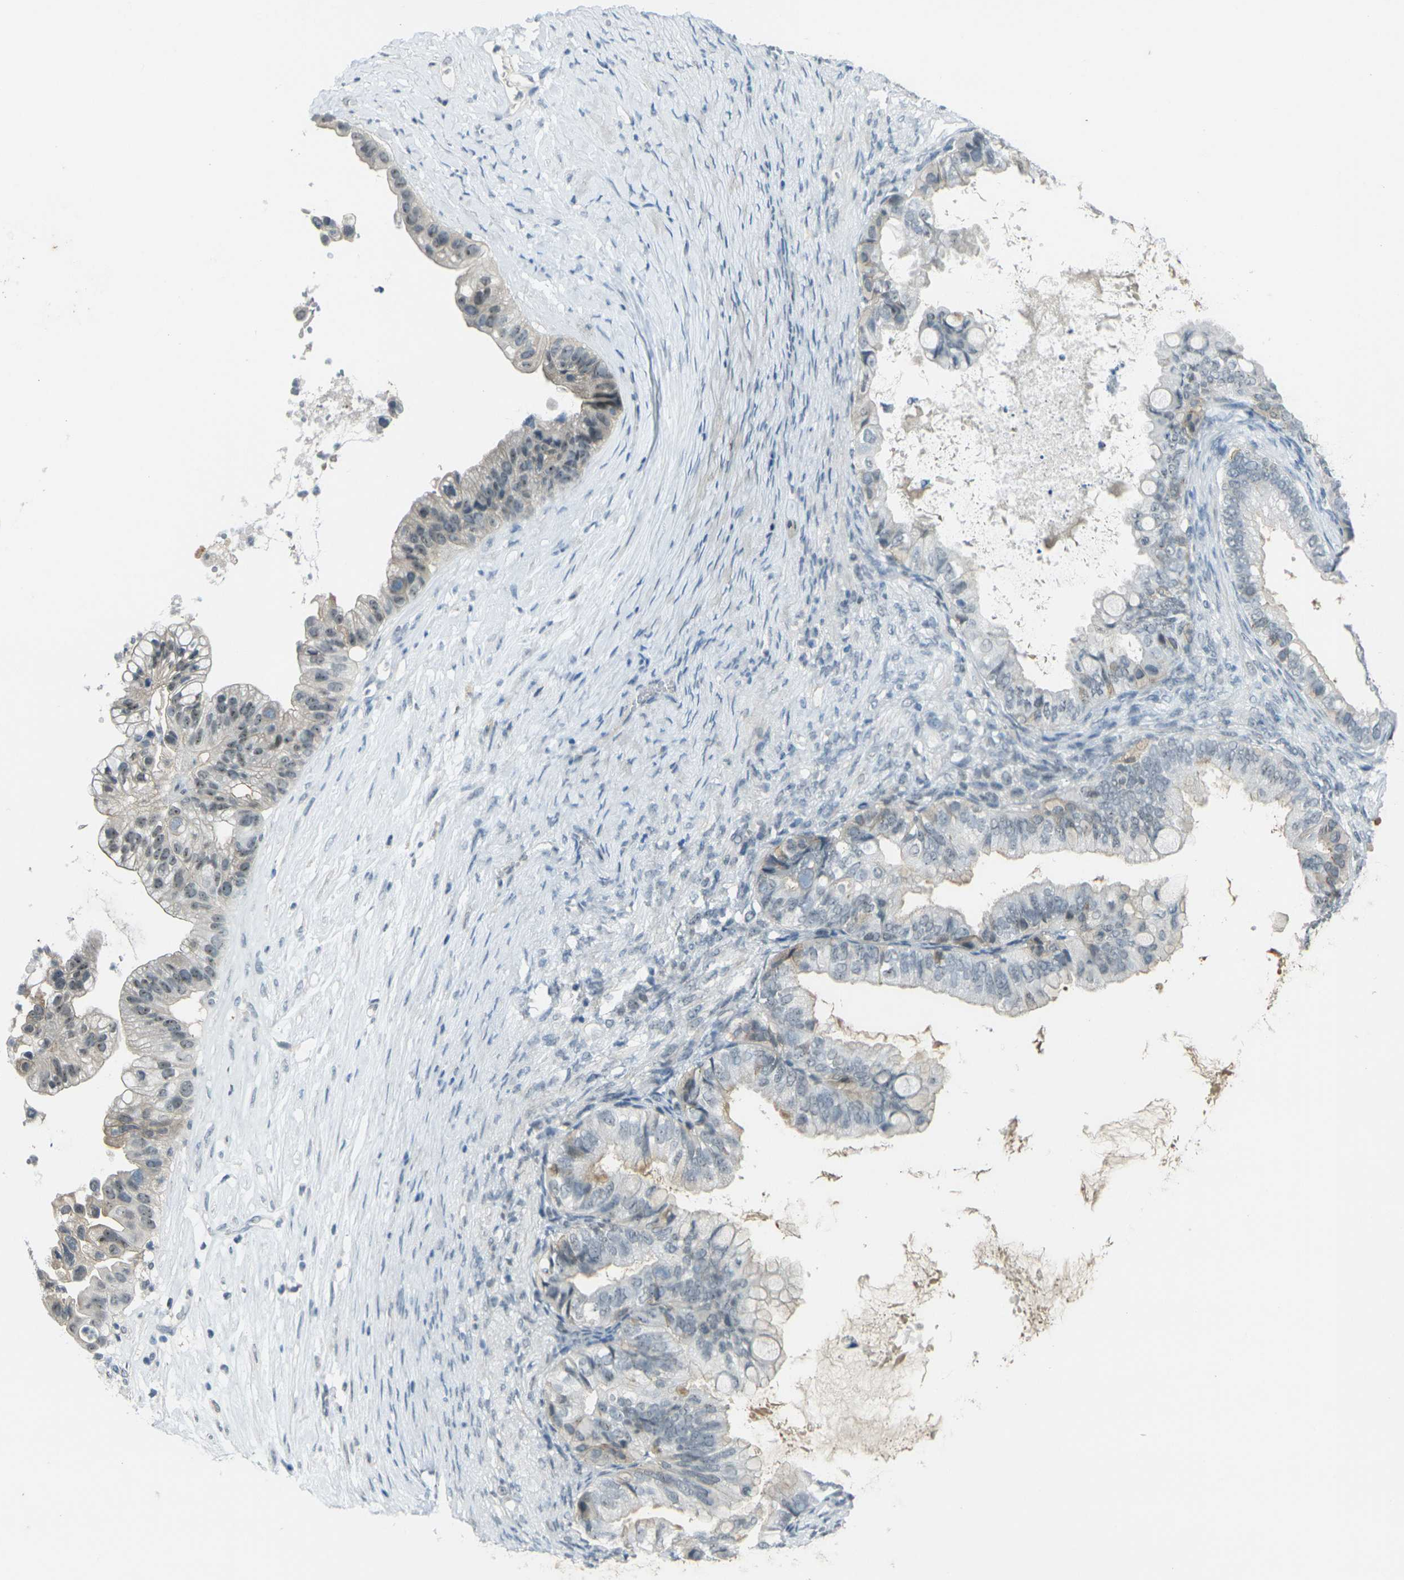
{"staining": {"intensity": "moderate", "quantity": "<25%", "location": "nuclear"}, "tissue": "ovarian cancer", "cell_type": "Tumor cells", "image_type": "cancer", "snomed": [{"axis": "morphology", "description": "Cystadenocarcinoma, mucinous, NOS"}, {"axis": "topography", "description": "Ovary"}], "caption": "Human ovarian mucinous cystadenocarcinoma stained with a protein marker displays moderate staining in tumor cells.", "gene": "SPTBN2", "patient": {"sex": "female", "age": 80}}